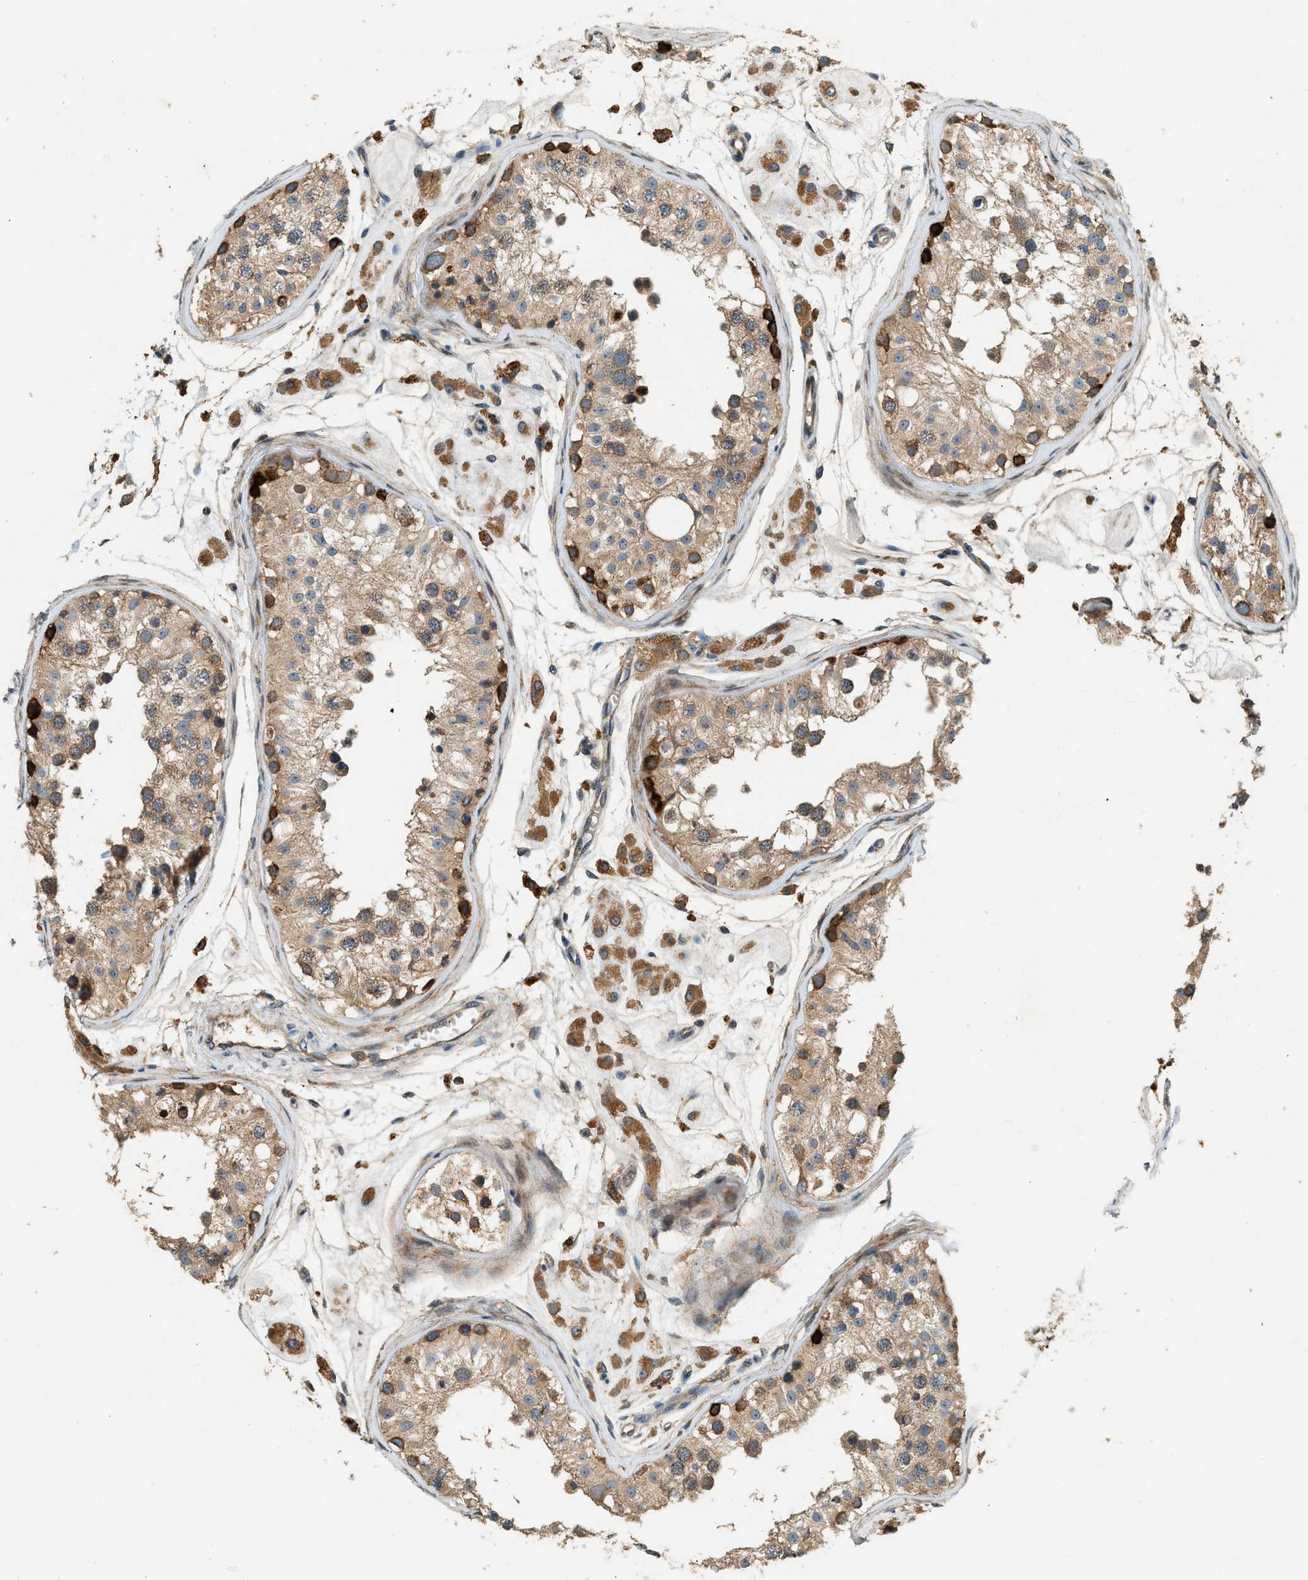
{"staining": {"intensity": "moderate", "quantity": ">75%", "location": "cytoplasmic/membranous"}, "tissue": "testis", "cell_type": "Cells in seminiferous ducts", "image_type": "normal", "snomed": [{"axis": "morphology", "description": "Normal tissue, NOS"}, {"axis": "morphology", "description": "Adenocarcinoma, metastatic, NOS"}, {"axis": "topography", "description": "Testis"}], "caption": "Immunohistochemical staining of normal human testis exhibits moderate cytoplasmic/membranous protein expression in approximately >75% of cells in seminiferous ducts.", "gene": "CTSB", "patient": {"sex": "male", "age": 26}}